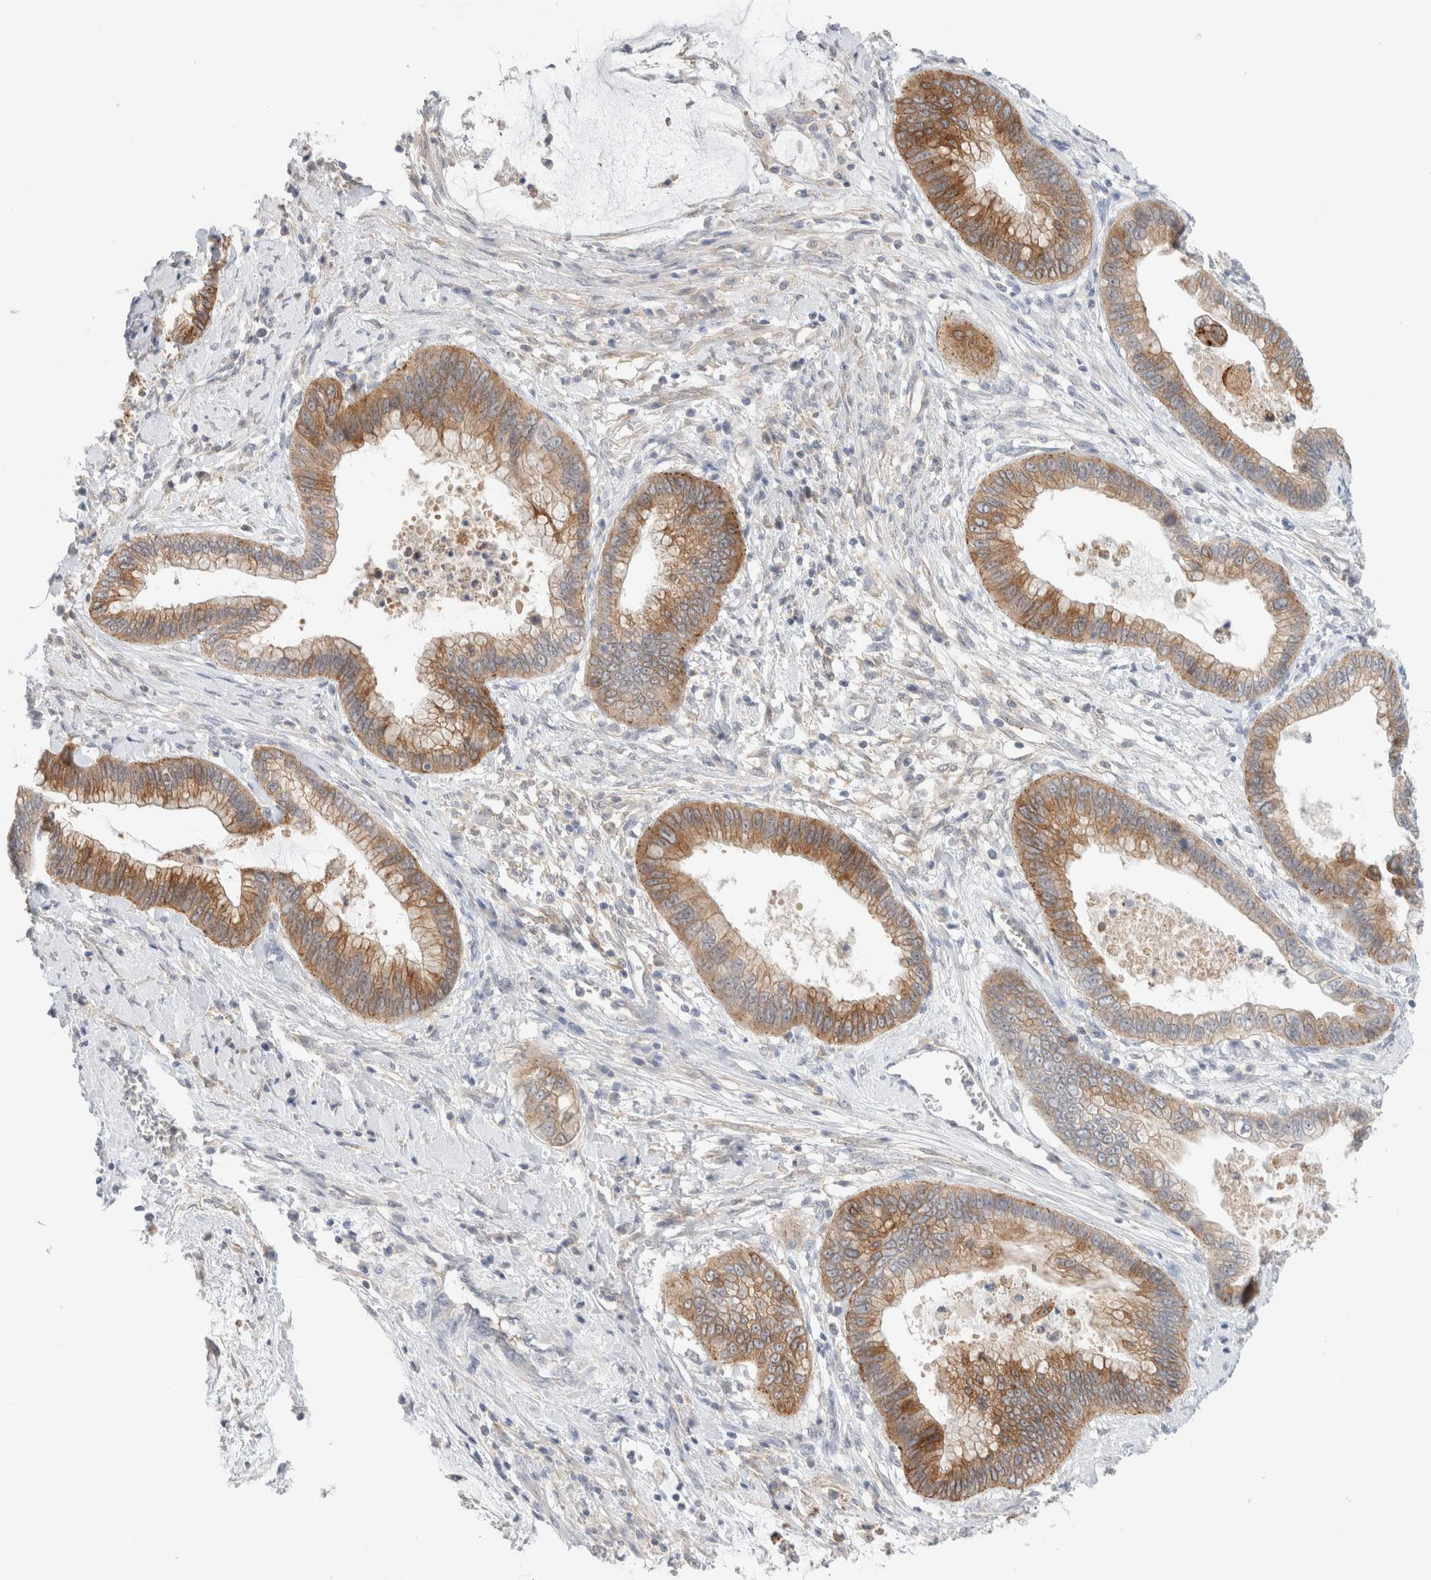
{"staining": {"intensity": "moderate", "quantity": ">75%", "location": "cytoplasmic/membranous"}, "tissue": "cervical cancer", "cell_type": "Tumor cells", "image_type": "cancer", "snomed": [{"axis": "morphology", "description": "Adenocarcinoma, NOS"}, {"axis": "topography", "description": "Cervix"}], "caption": "A photomicrograph of human cervical adenocarcinoma stained for a protein demonstrates moderate cytoplasmic/membranous brown staining in tumor cells. The protein of interest is shown in brown color, while the nuclei are stained blue.", "gene": "SDR16C5", "patient": {"sex": "female", "age": 44}}